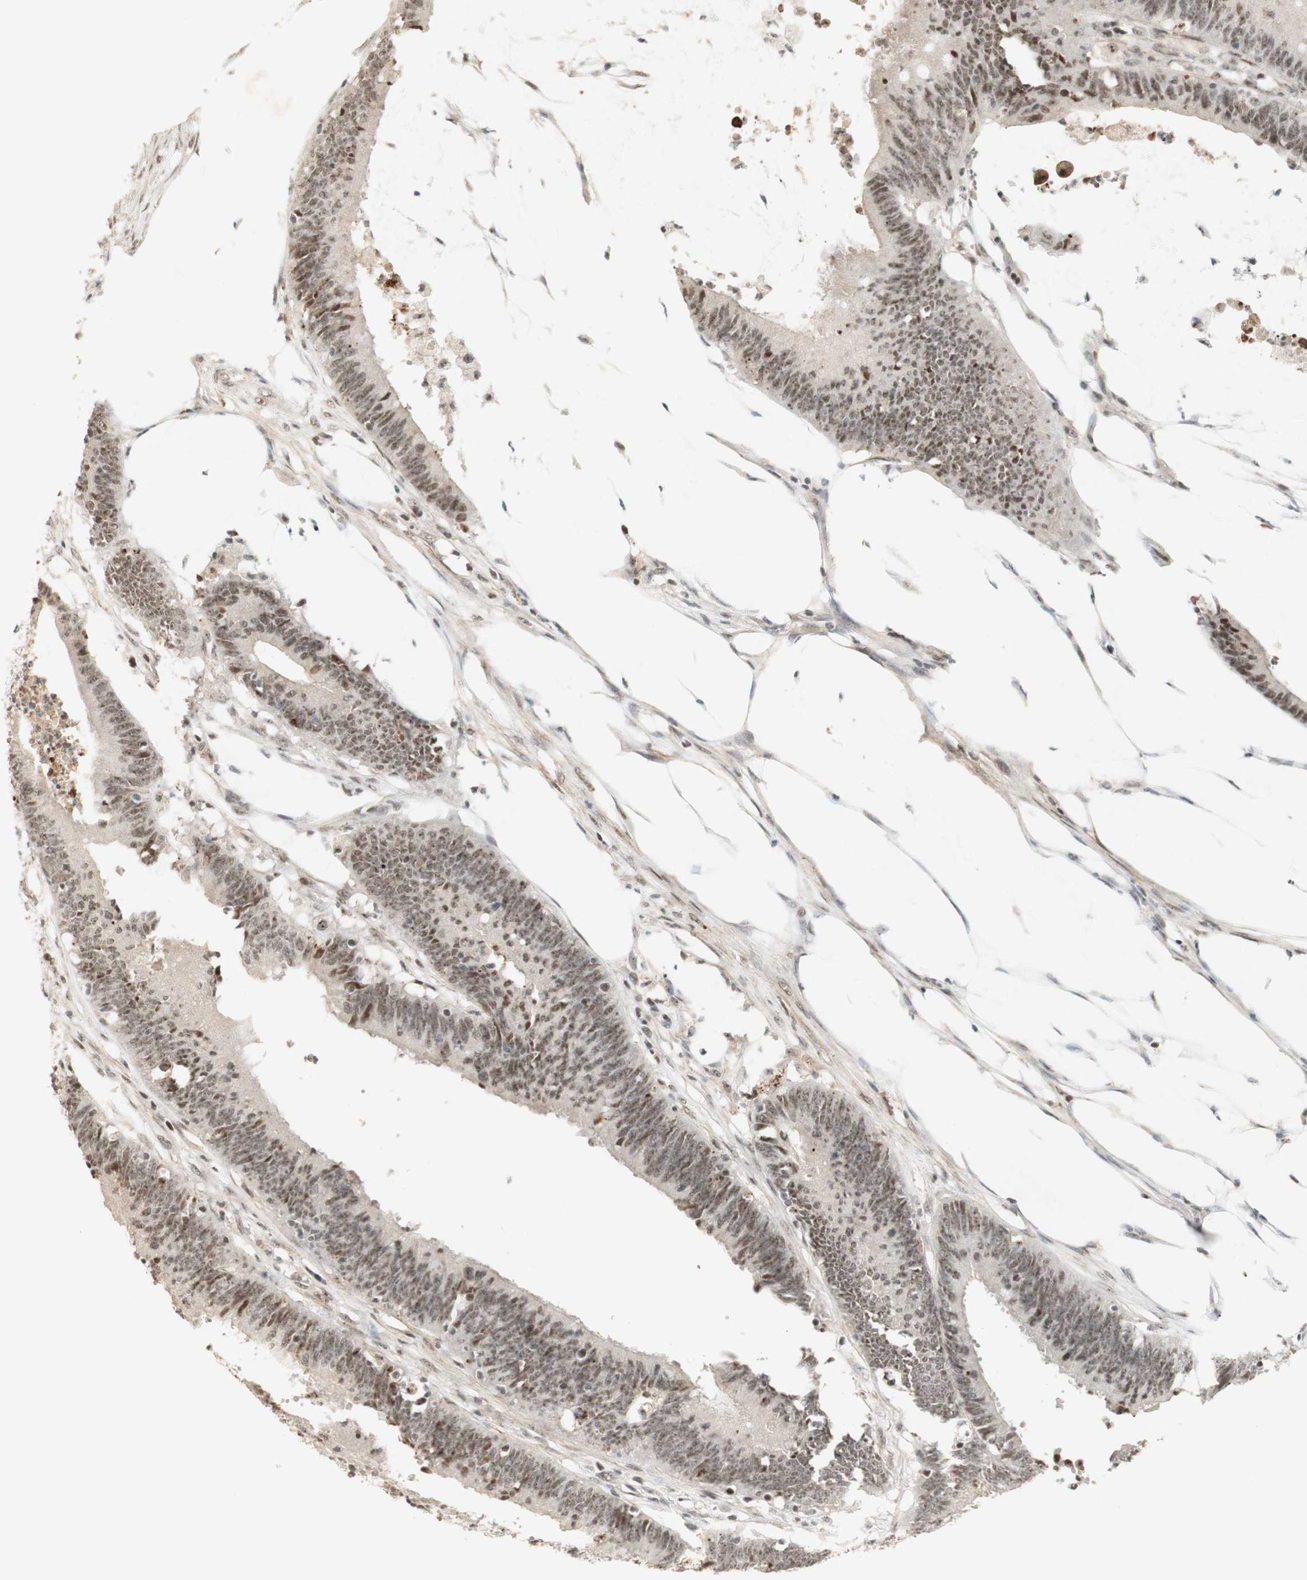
{"staining": {"intensity": "moderate", "quantity": ">75%", "location": "nuclear"}, "tissue": "colorectal cancer", "cell_type": "Tumor cells", "image_type": "cancer", "snomed": [{"axis": "morphology", "description": "Adenocarcinoma, NOS"}, {"axis": "topography", "description": "Rectum"}], "caption": "IHC of colorectal adenocarcinoma displays medium levels of moderate nuclear positivity in about >75% of tumor cells.", "gene": "IRF1", "patient": {"sex": "female", "age": 66}}